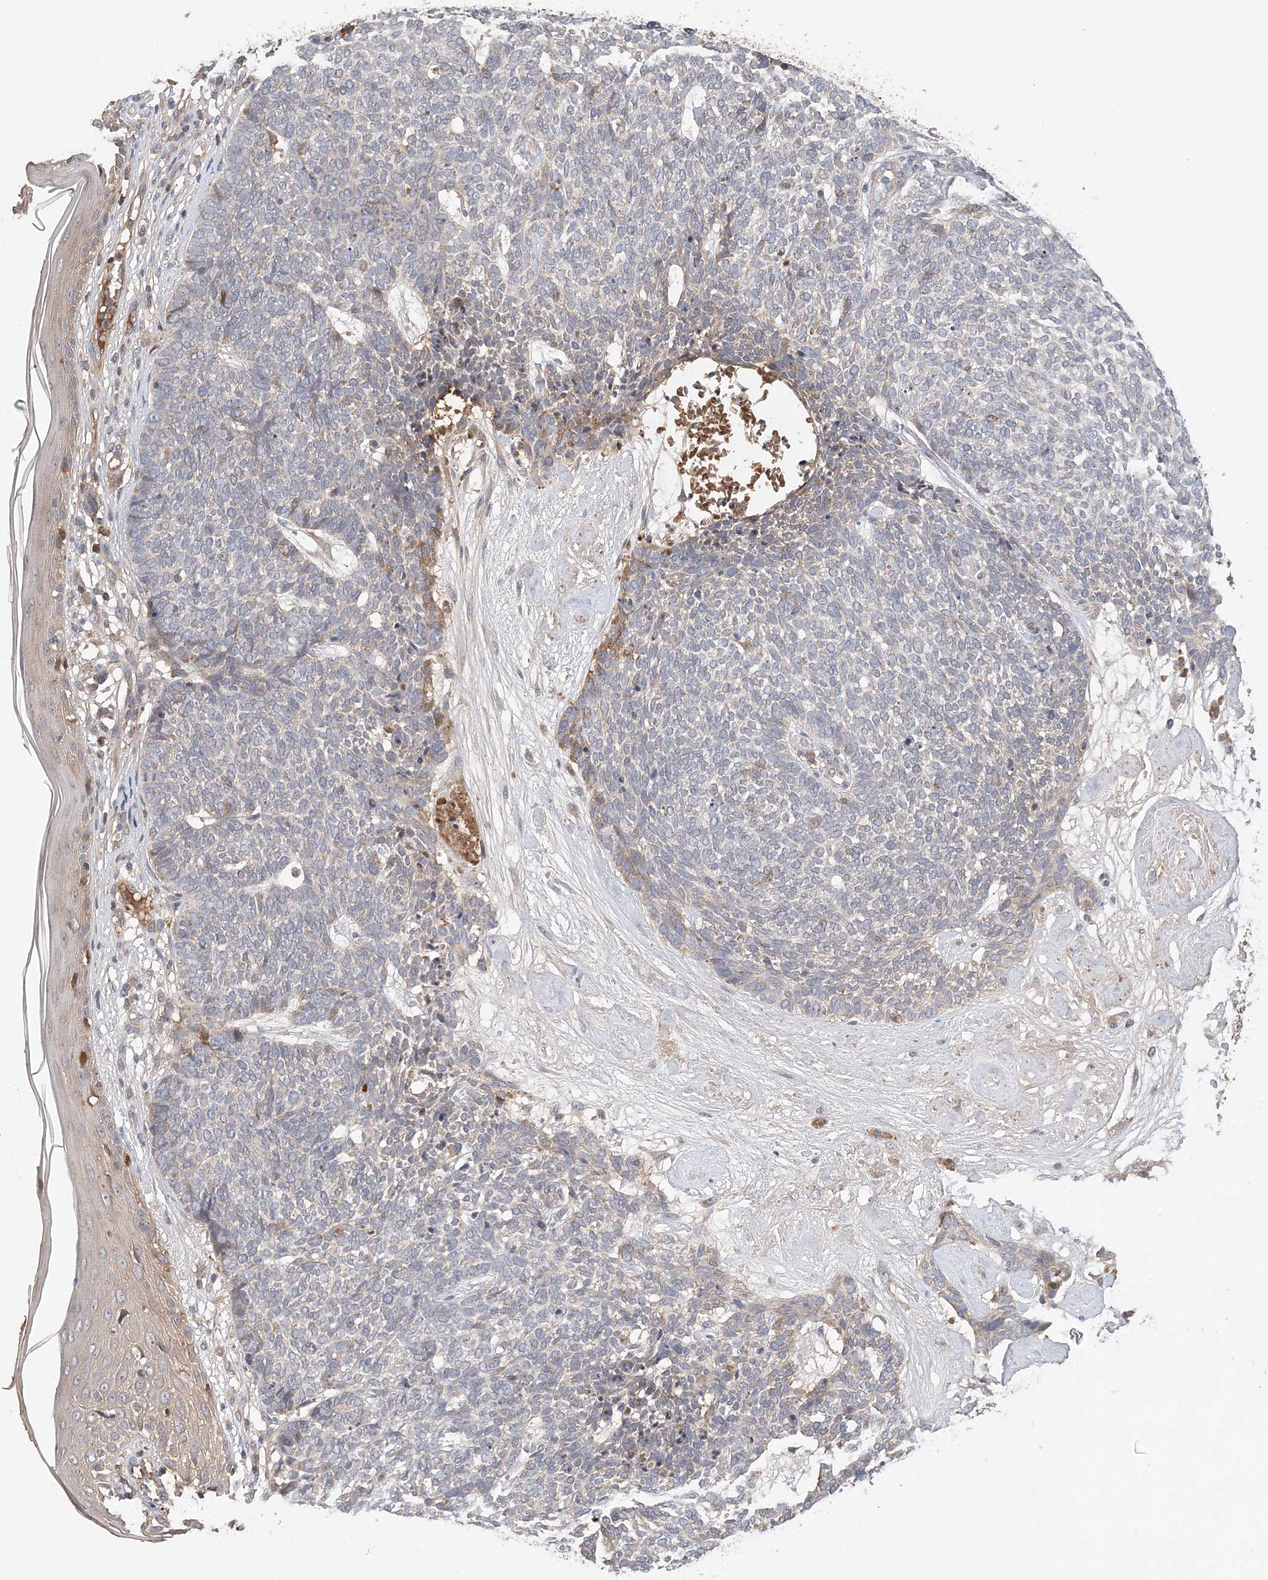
{"staining": {"intensity": "weak", "quantity": "<25%", "location": "cytoplasmic/membranous"}, "tissue": "skin cancer", "cell_type": "Tumor cells", "image_type": "cancer", "snomed": [{"axis": "morphology", "description": "Basal cell carcinoma"}, {"axis": "topography", "description": "Skin"}], "caption": "Immunohistochemistry histopathology image of human basal cell carcinoma (skin) stained for a protein (brown), which reveals no staining in tumor cells.", "gene": "SYCP3", "patient": {"sex": "female", "age": 84}}